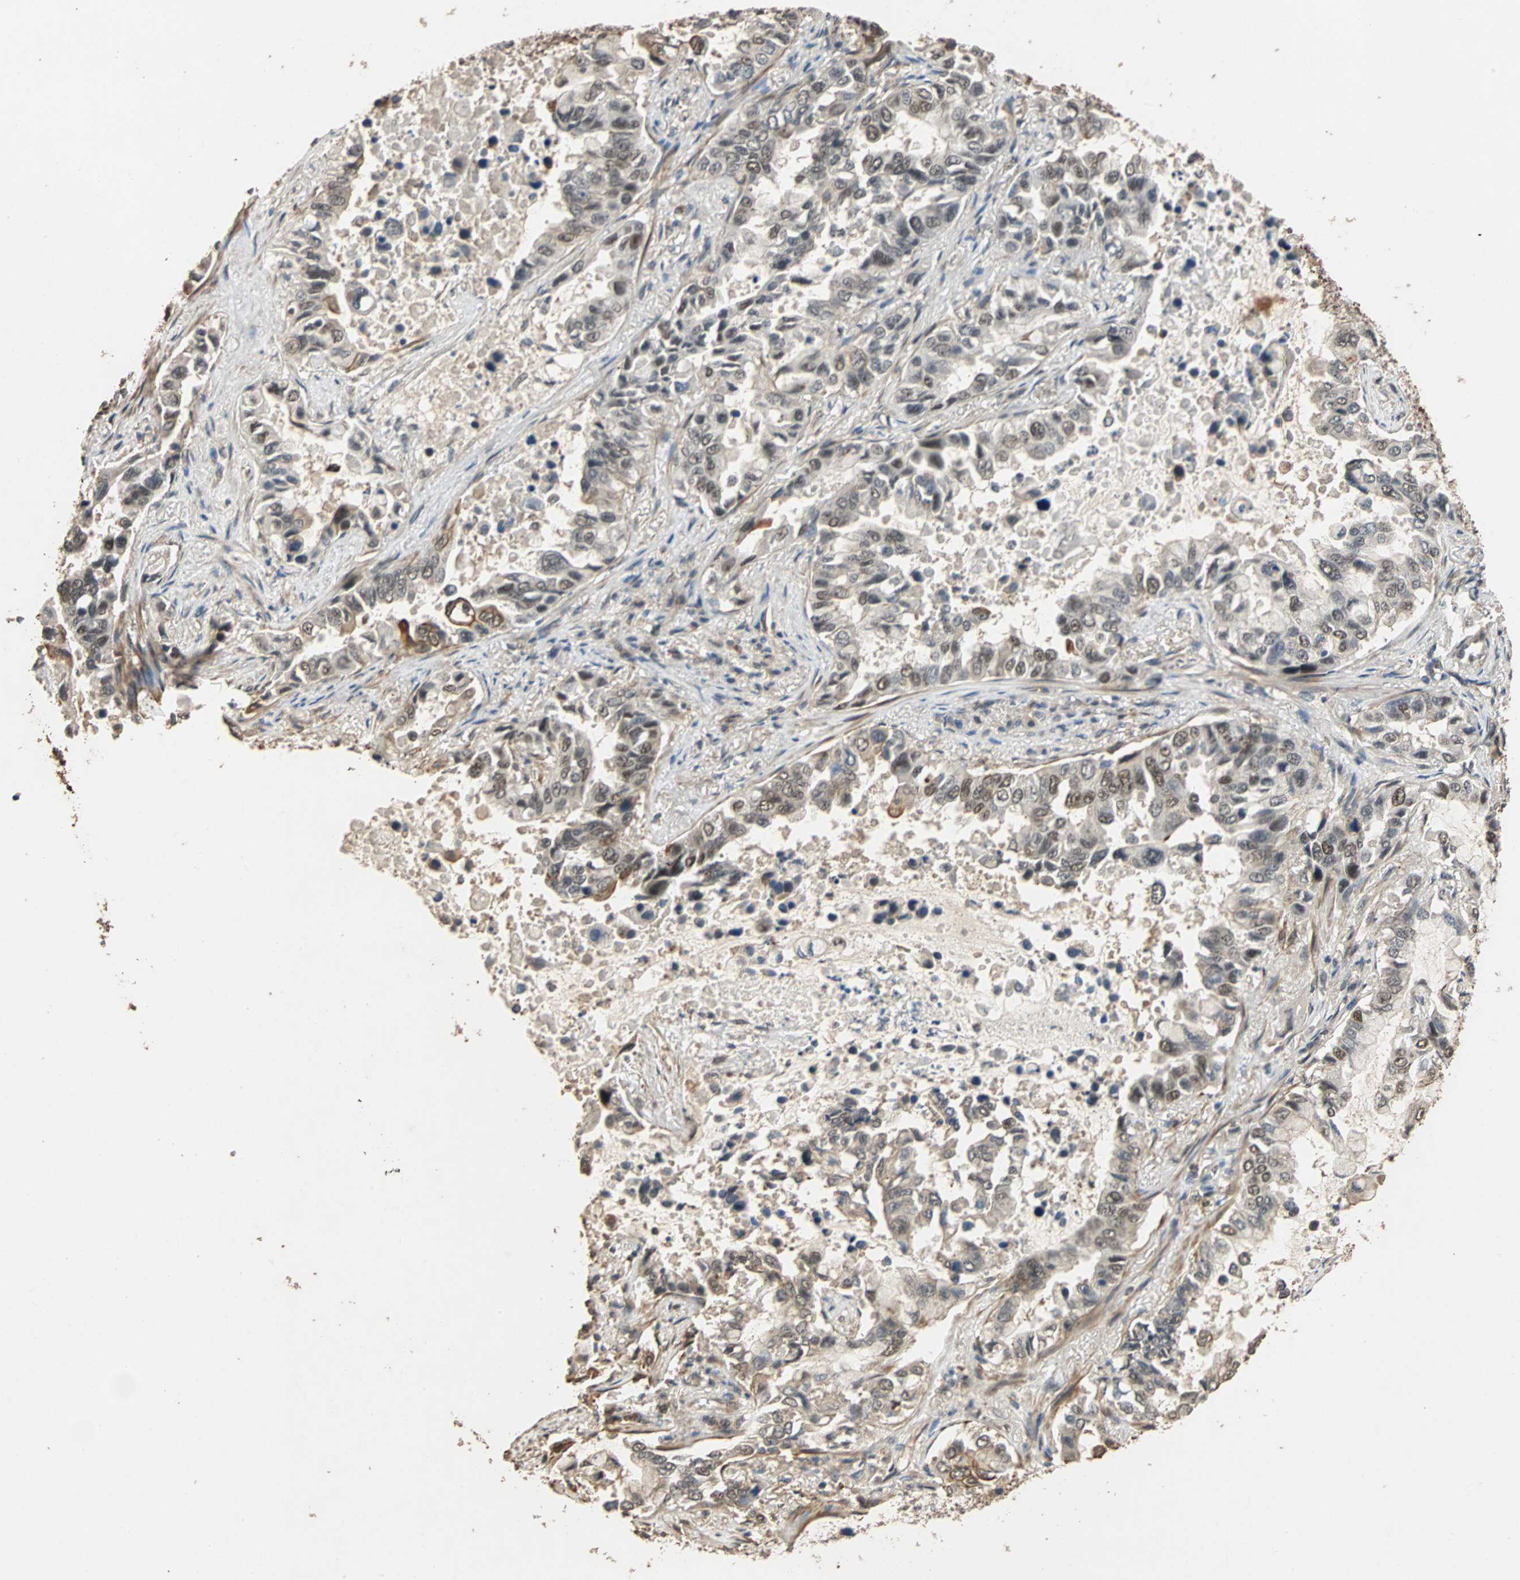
{"staining": {"intensity": "moderate", "quantity": "25%-75%", "location": "cytoplasmic/membranous,nuclear"}, "tissue": "lung cancer", "cell_type": "Tumor cells", "image_type": "cancer", "snomed": [{"axis": "morphology", "description": "Adenocarcinoma, NOS"}, {"axis": "topography", "description": "Lung"}], "caption": "Brown immunohistochemical staining in human lung adenocarcinoma exhibits moderate cytoplasmic/membranous and nuclear positivity in about 25%-75% of tumor cells.", "gene": "CDC5L", "patient": {"sex": "male", "age": 64}}